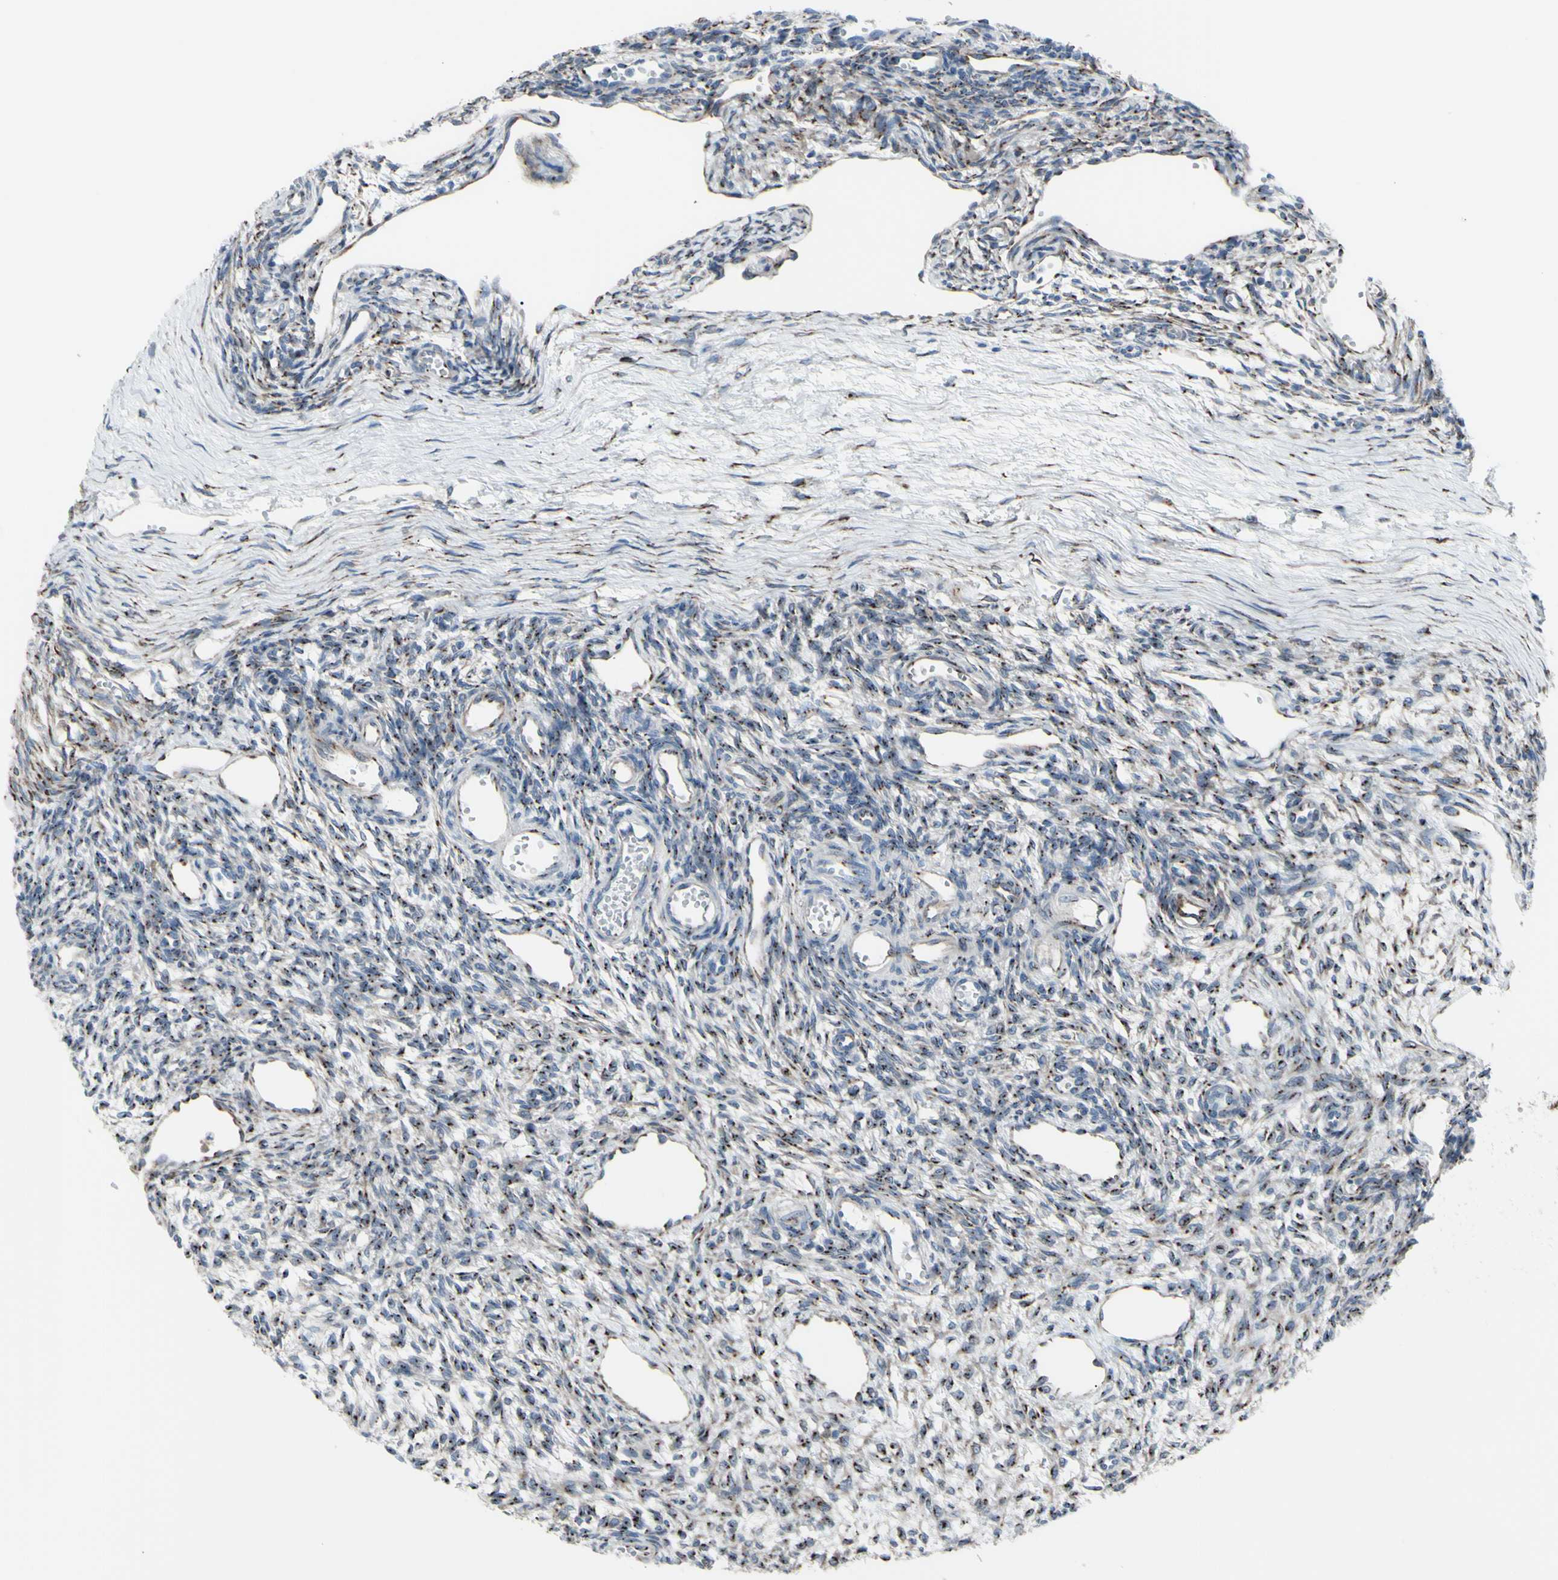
{"staining": {"intensity": "strong", "quantity": "<25%", "location": "cytoplasmic/membranous"}, "tissue": "ovary", "cell_type": "Ovarian stroma cells", "image_type": "normal", "snomed": [{"axis": "morphology", "description": "Normal tissue, NOS"}, {"axis": "topography", "description": "Ovary"}], "caption": "Immunohistochemistry (IHC) (DAB (3,3'-diaminobenzidine)) staining of normal human ovary demonstrates strong cytoplasmic/membranous protein staining in about <25% of ovarian stroma cells.", "gene": "GLG1", "patient": {"sex": "female", "age": 33}}